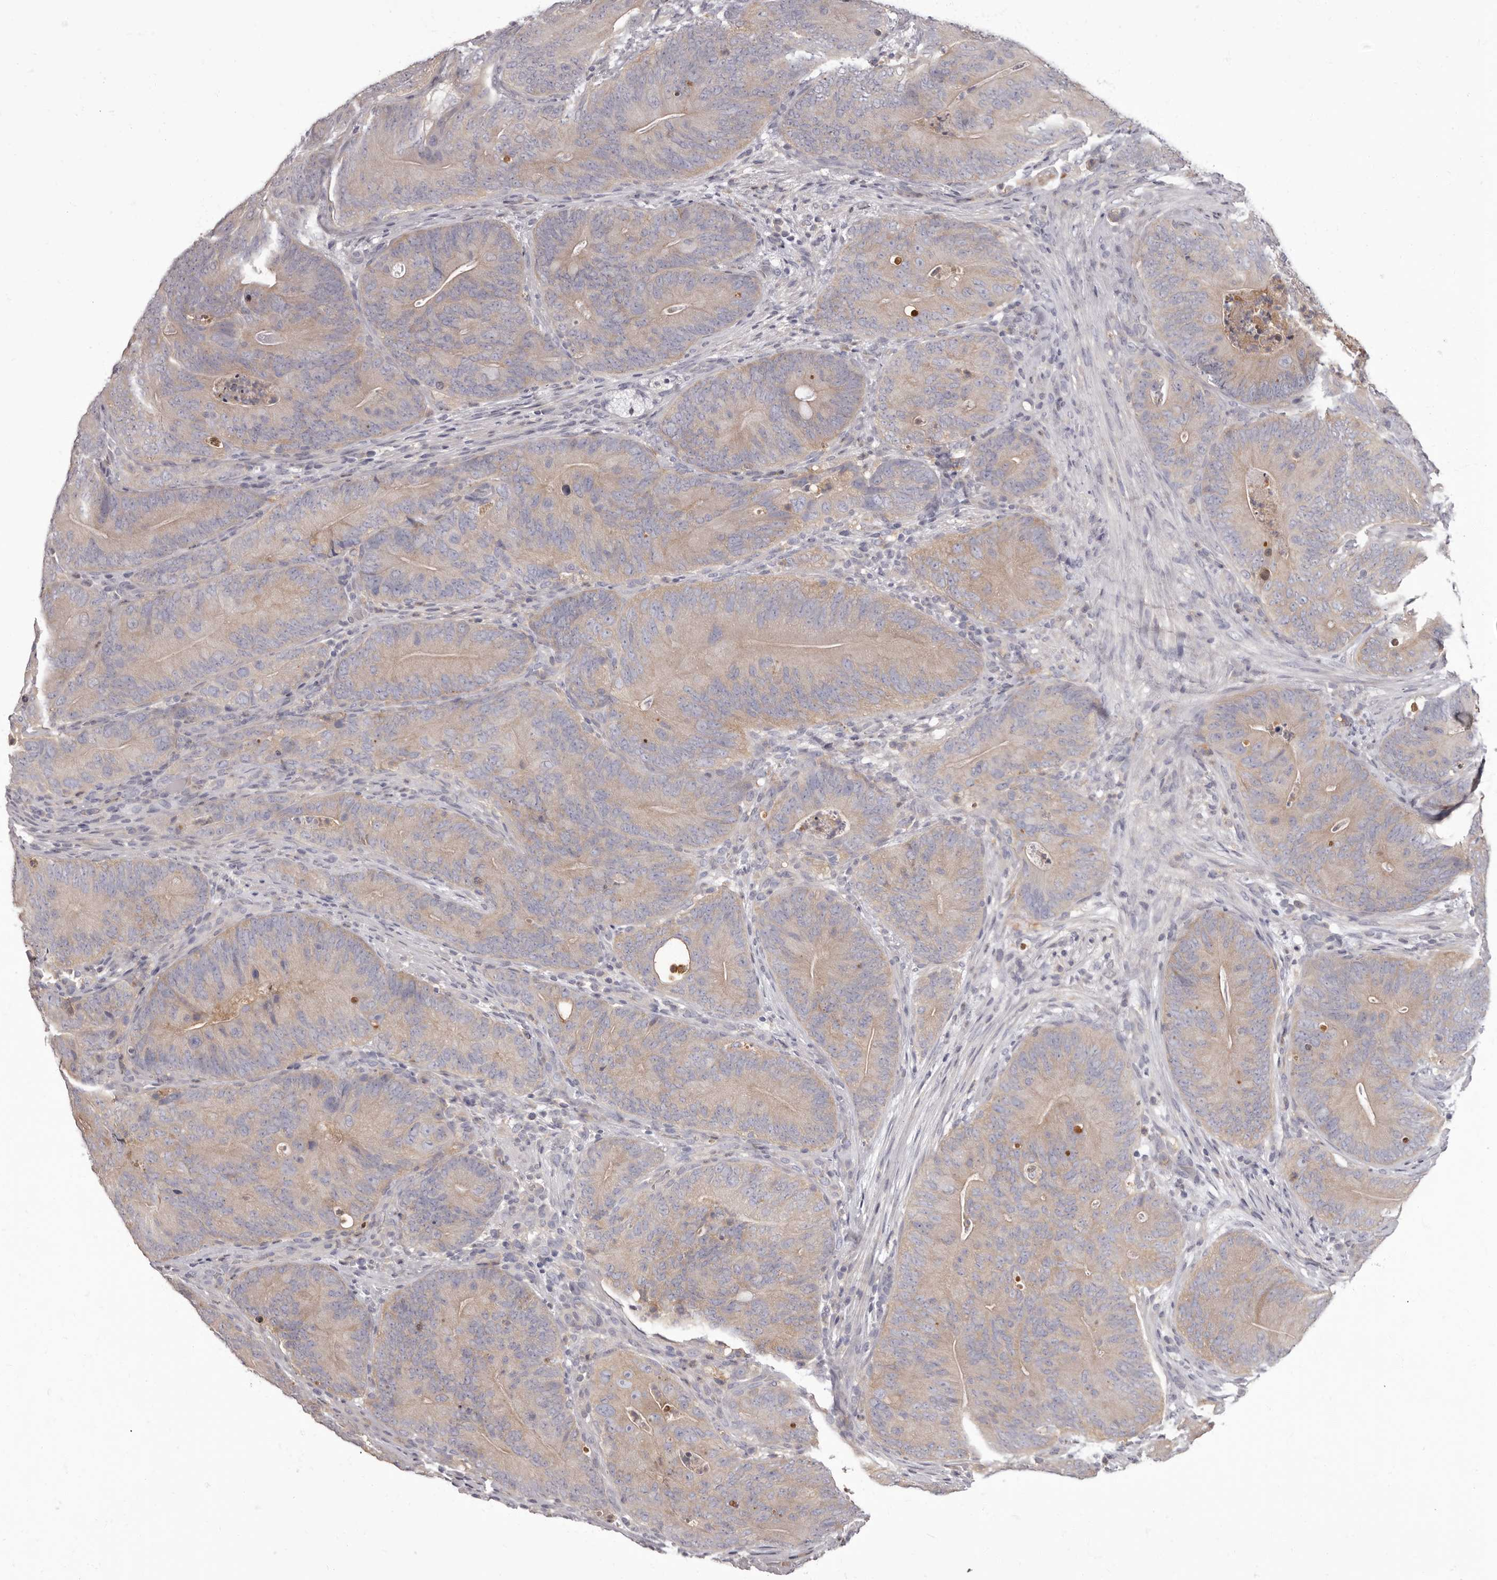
{"staining": {"intensity": "moderate", "quantity": "25%-75%", "location": "cytoplasmic/membranous"}, "tissue": "colorectal cancer", "cell_type": "Tumor cells", "image_type": "cancer", "snomed": [{"axis": "morphology", "description": "Normal tissue, NOS"}, {"axis": "topography", "description": "Colon"}], "caption": "High-magnification brightfield microscopy of colorectal cancer stained with DAB (3,3'-diaminobenzidine) (brown) and counterstained with hematoxylin (blue). tumor cells exhibit moderate cytoplasmic/membranous staining is seen in about25%-75% of cells.", "gene": "APEH", "patient": {"sex": "female", "age": 82}}